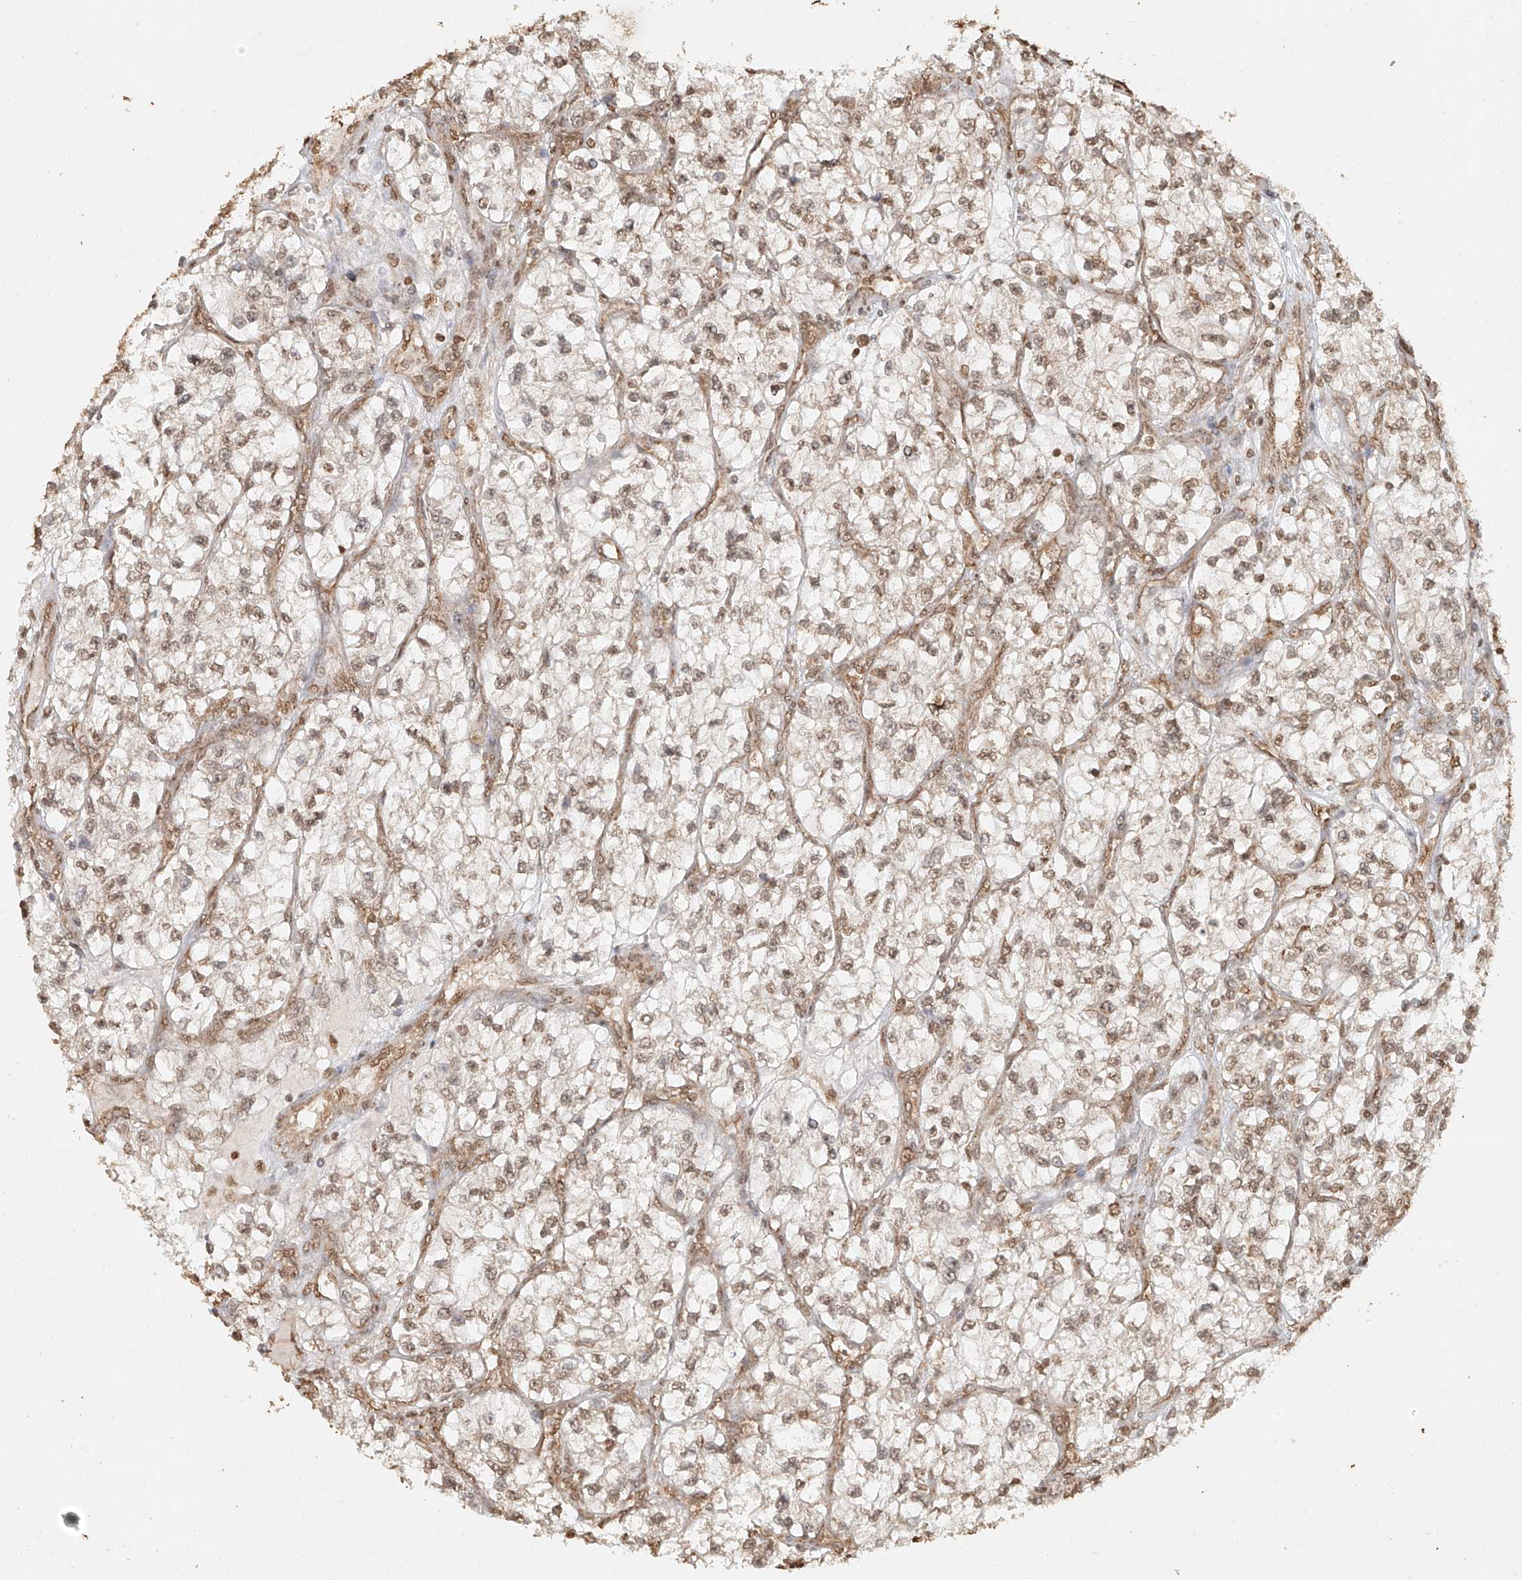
{"staining": {"intensity": "weak", "quantity": ">75%", "location": "cytoplasmic/membranous,nuclear"}, "tissue": "renal cancer", "cell_type": "Tumor cells", "image_type": "cancer", "snomed": [{"axis": "morphology", "description": "Adenocarcinoma, NOS"}, {"axis": "topography", "description": "Kidney"}], "caption": "Renal cancer (adenocarcinoma) stained for a protein (brown) demonstrates weak cytoplasmic/membranous and nuclear positive positivity in approximately >75% of tumor cells.", "gene": "TIGAR", "patient": {"sex": "female", "age": 57}}